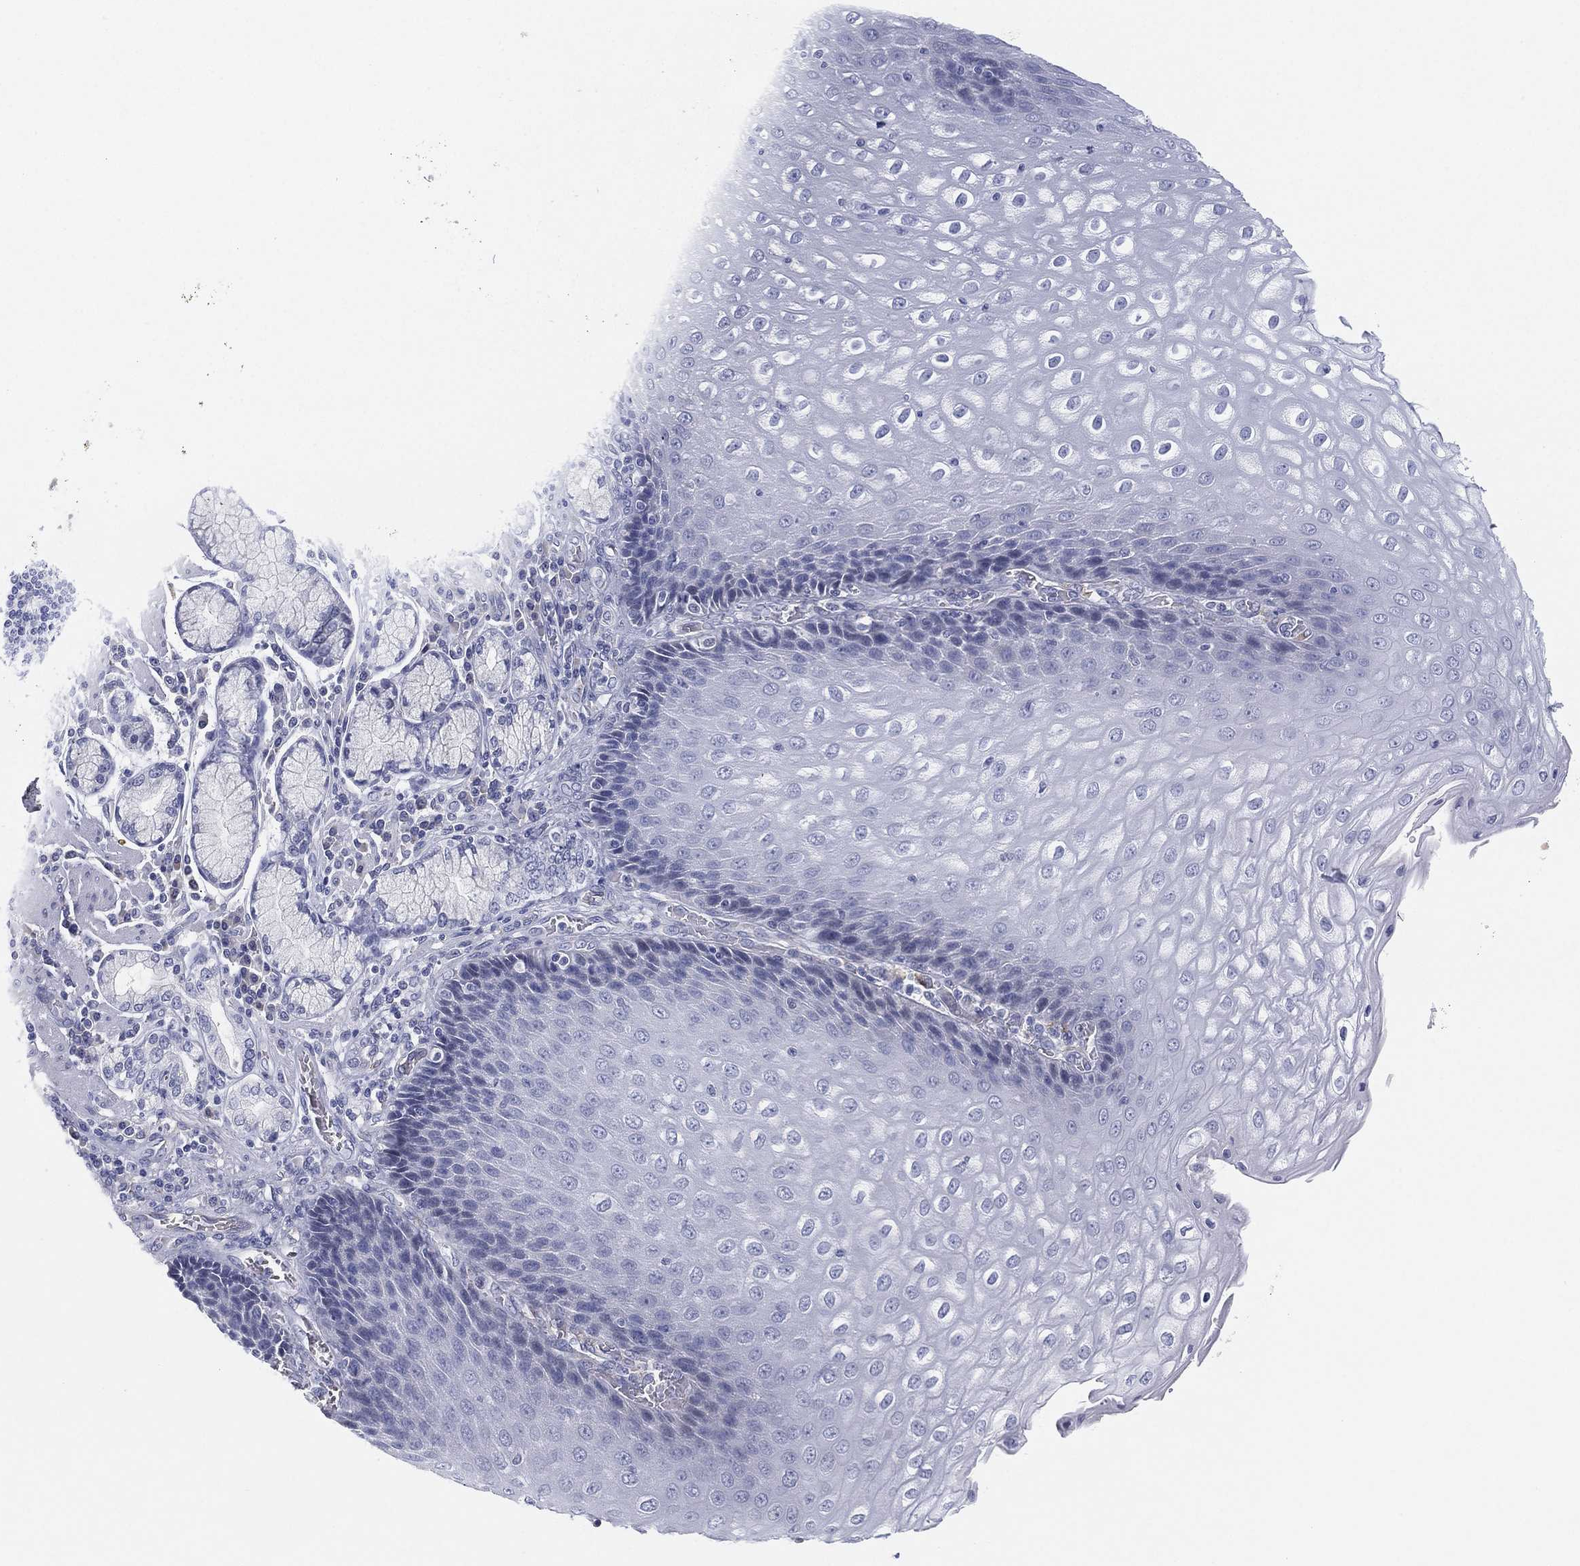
{"staining": {"intensity": "negative", "quantity": "none", "location": "none"}, "tissue": "esophagus", "cell_type": "Squamous epithelial cells", "image_type": "normal", "snomed": [{"axis": "morphology", "description": "Normal tissue, NOS"}, {"axis": "topography", "description": "Esophagus"}], "caption": "This is a micrograph of IHC staining of benign esophagus, which shows no staining in squamous epithelial cells. Brightfield microscopy of IHC stained with DAB (3,3'-diaminobenzidine) (brown) and hematoxylin (blue), captured at high magnification.", "gene": "MLF1", "patient": {"sex": "male", "age": 57}}